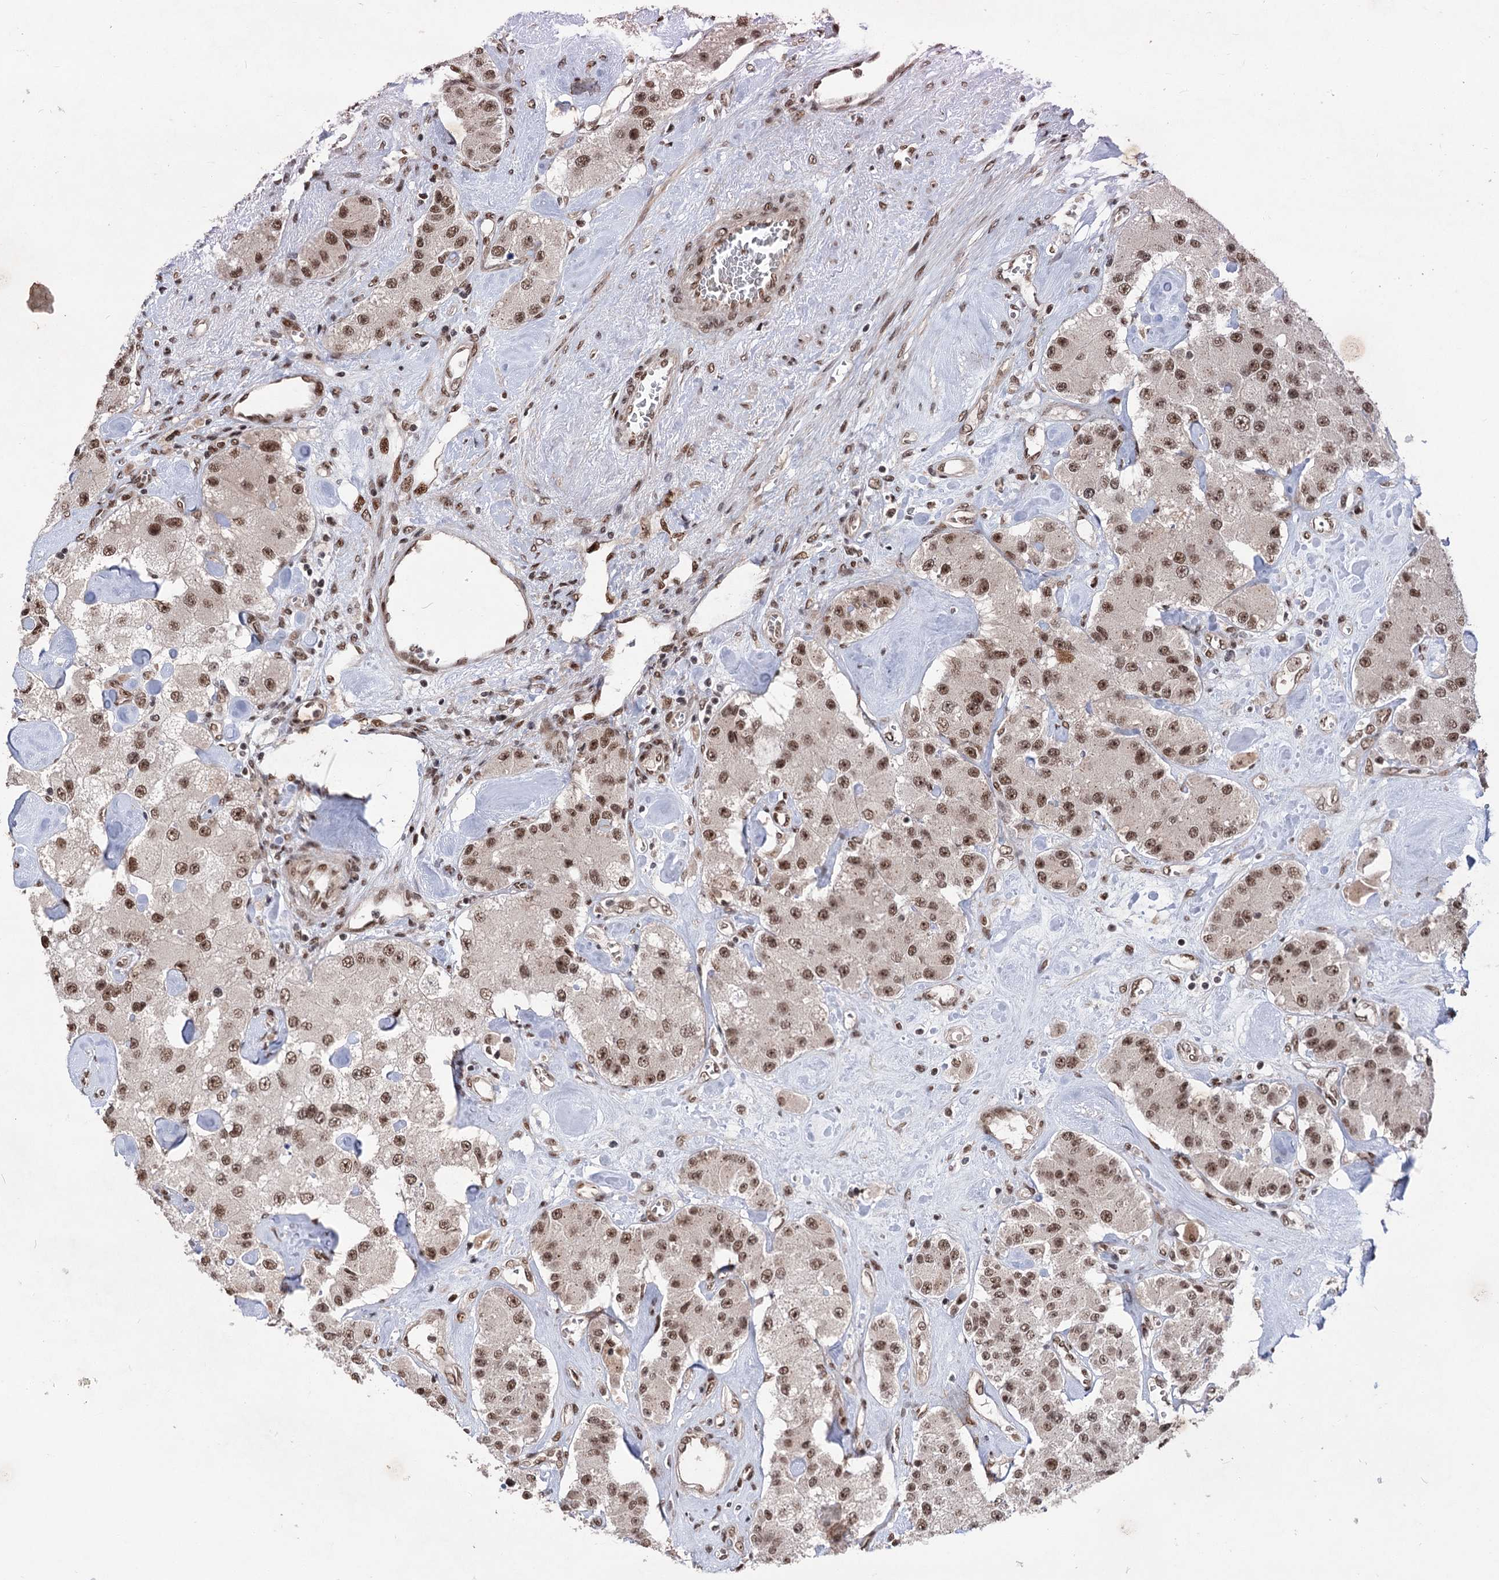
{"staining": {"intensity": "moderate", "quantity": ">75%", "location": "nuclear"}, "tissue": "carcinoid", "cell_type": "Tumor cells", "image_type": "cancer", "snomed": [{"axis": "morphology", "description": "Carcinoid, malignant, NOS"}, {"axis": "topography", "description": "Pancreas"}], "caption": "Carcinoid stained for a protein demonstrates moderate nuclear positivity in tumor cells.", "gene": "MAML1", "patient": {"sex": "male", "age": 41}}